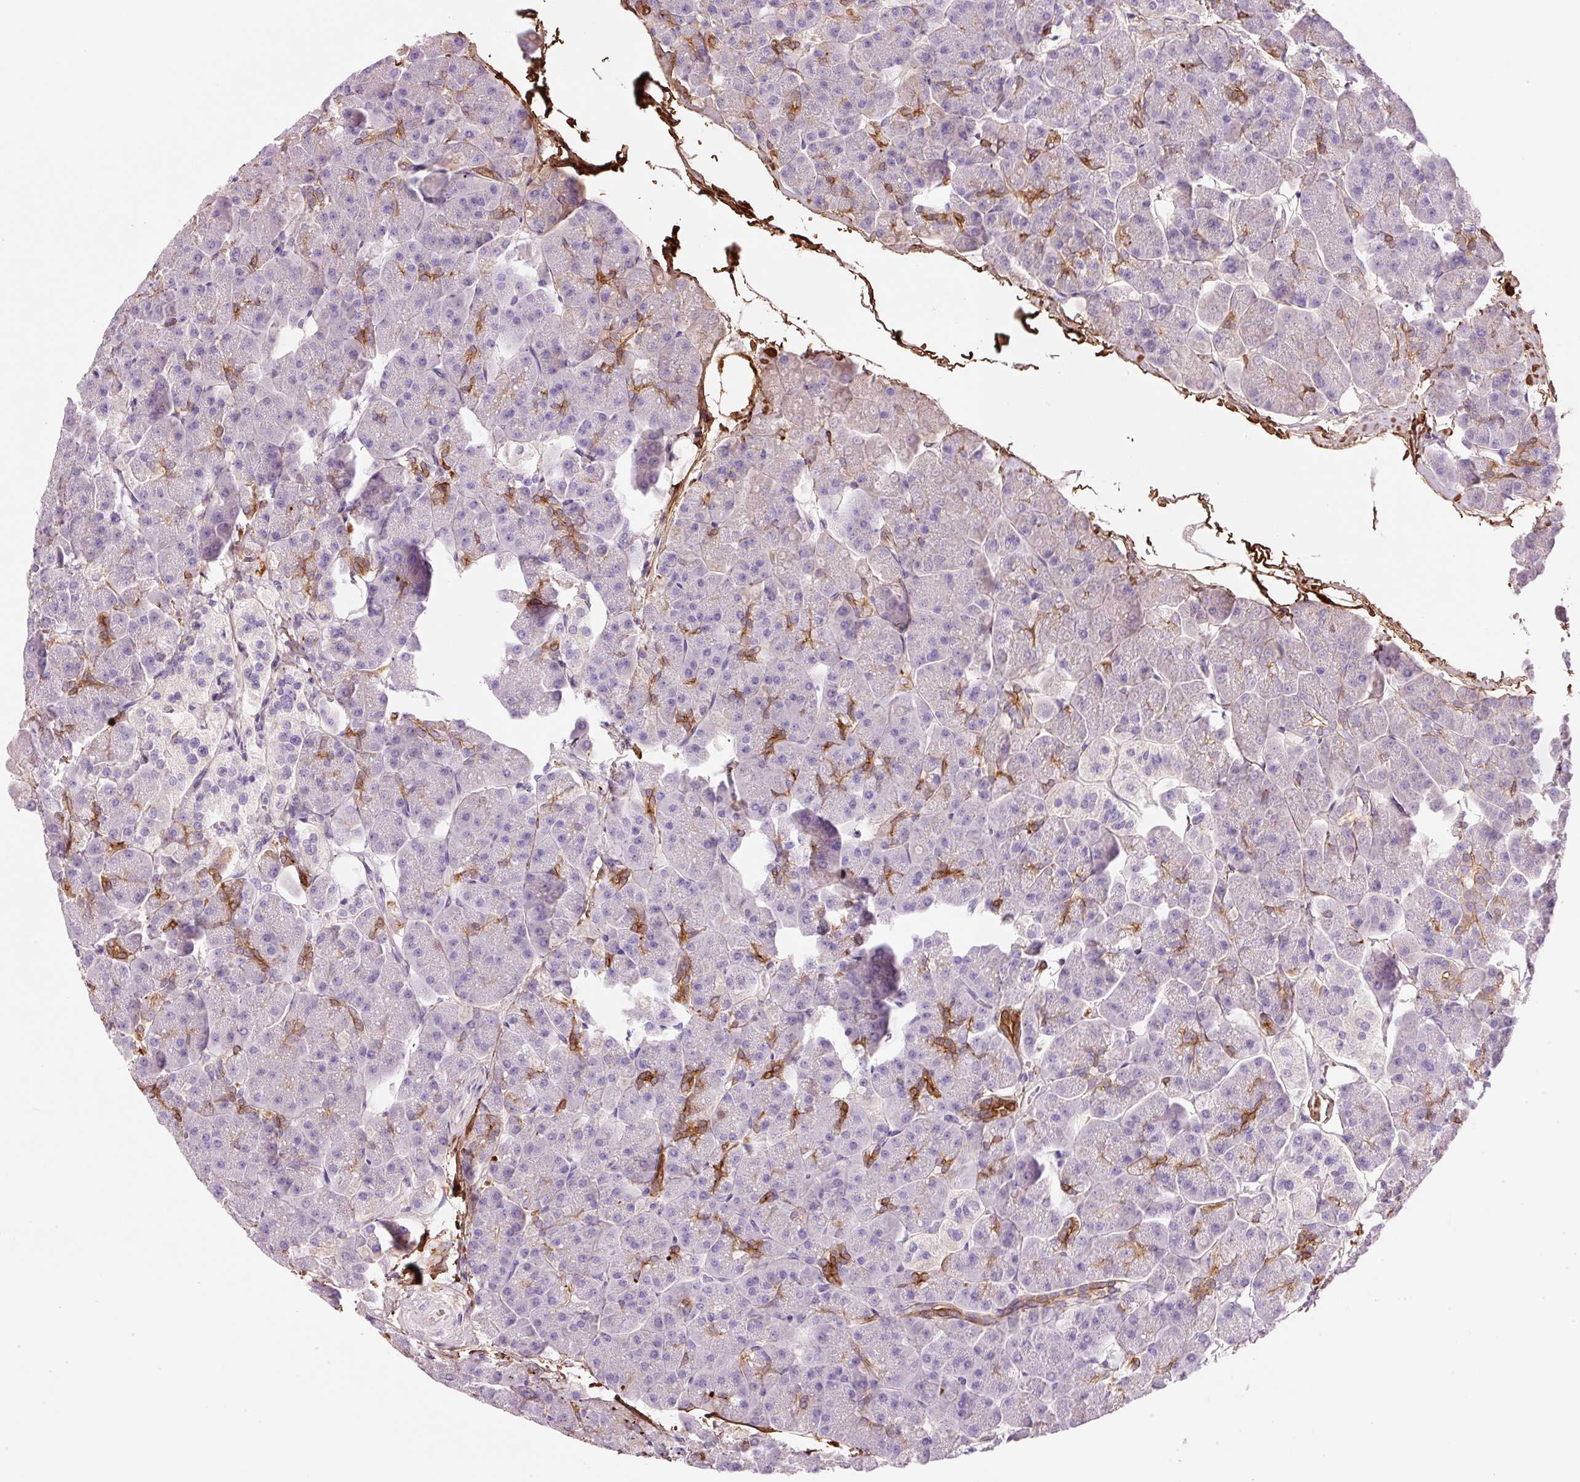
{"staining": {"intensity": "strong", "quantity": "<25%", "location": "cytoplasmic/membranous"}, "tissue": "pancreas", "cell_type": "Exocrine glandular cells", "image_type": "normal", "snomed": [{"axis": "morphology", "description": "Normal tissue, NOS"}, {"axis": "topography", "description": "Pancreas"}, {"axis": "topography", "description": "Peripheral nerve tissue"}], "caption": "An IHC micrograph of normal tissue is shown. Protein staining in brown shows strong cytoplasmic/membranous positivity in pancreas within exocrine glandular cells.", "gene": "SOS2", "patient": {"sex": "male", "age": 54}}